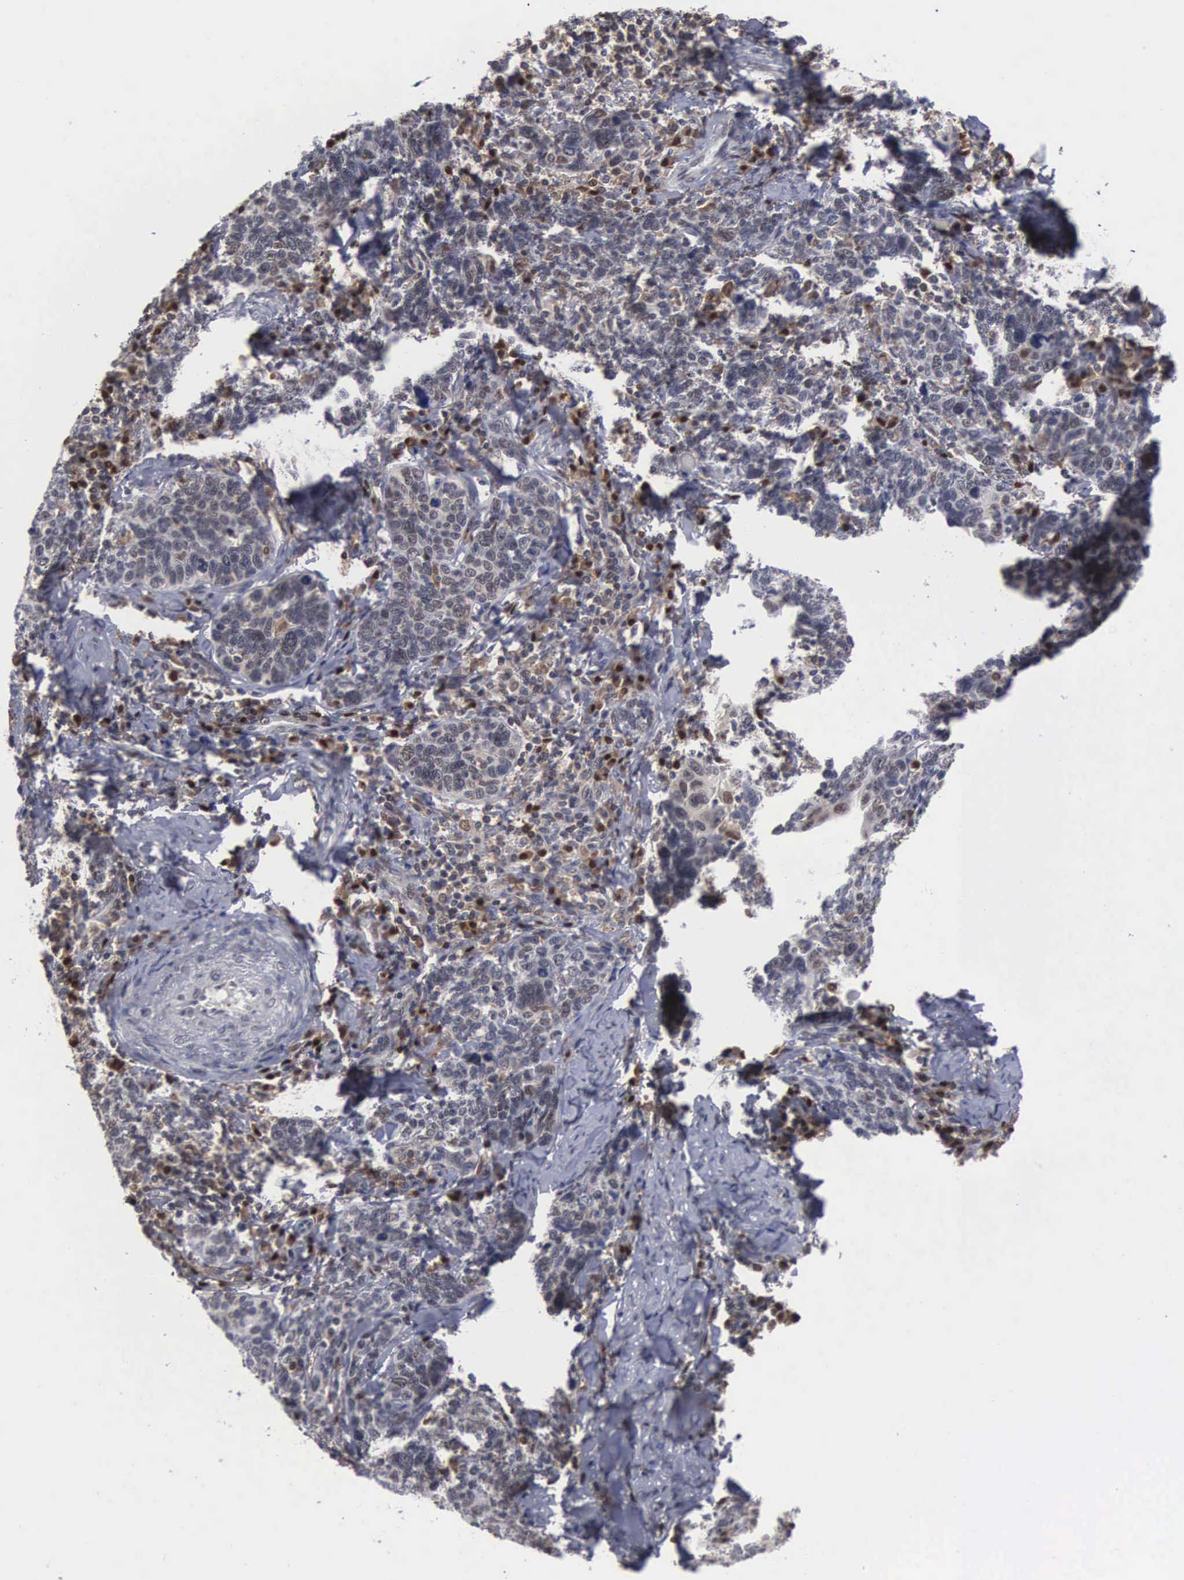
{"staining": {"intensity": "weak", "quantity": "<25%", "location": "nuclear"}, "tissue": "cervical cancer", "cell_type": "Tumor cells", "image_type": "cancer", "snomed": [{"axis": "morphology", "description": "Squamous cell carcinoma, NOS"}, {"axis": "topography", "description": "Cervix"}], "caption": "Protein analysis of cervical cancer exhibits no significant expression in tumor cells.", "gene": "TRMT5", "patient": {"sex": "female", "age": 41}}